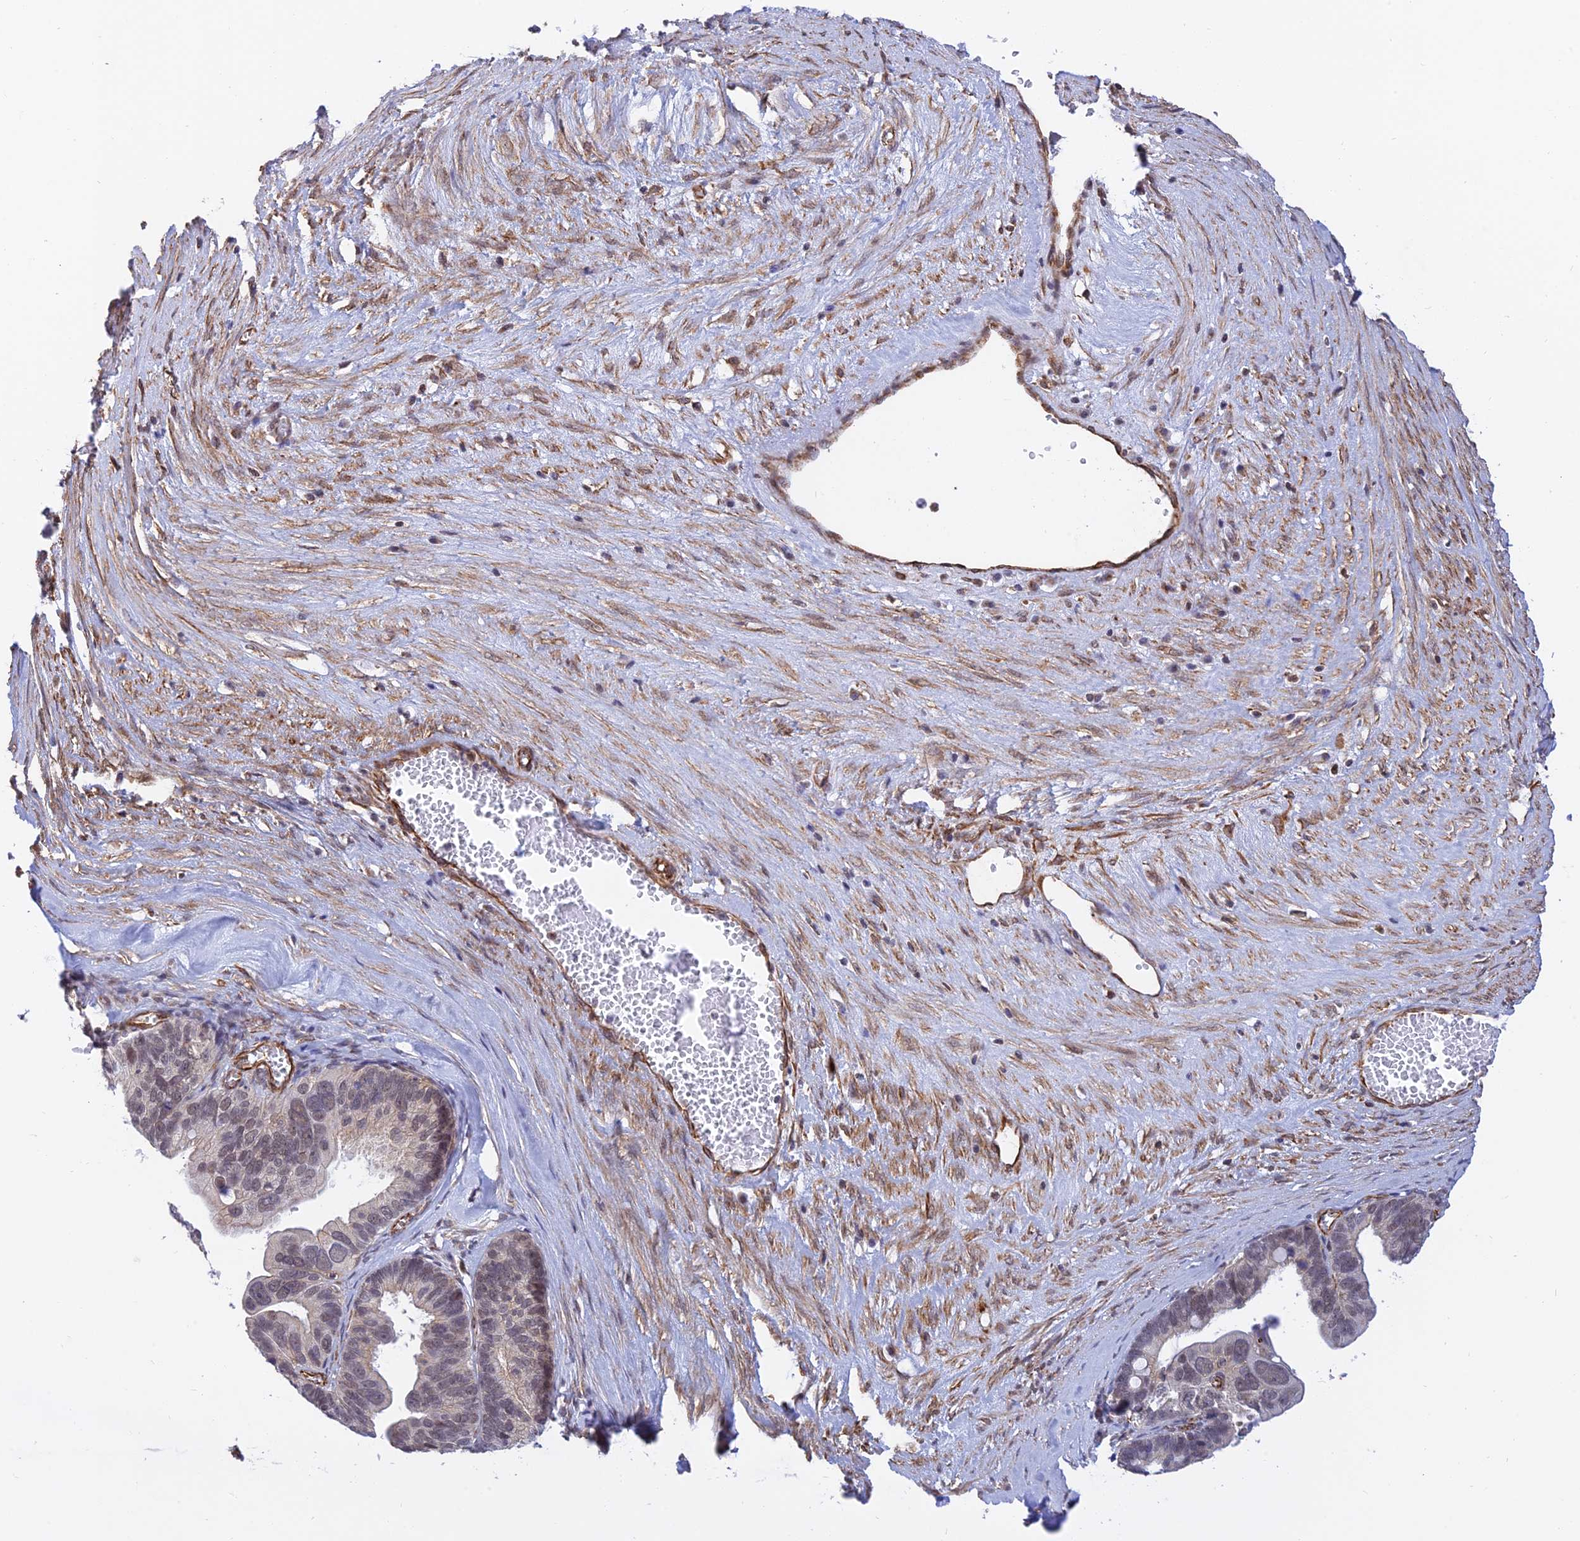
{"staining": {"intensity": "weak", "quantity": "<25%", "location": "nuclear"}, "tissue": "ovarian cancer", "cell_type": "Tumor cells", "image_type": "cancer", "snomed": [{"axis": "morphology", "description": "Cystadenocarcinoma, serous, NOS"}, {"axis": "topography", "description": "Ovary"}], "caption": "This is an IHC micrograph of ovarian cancer. There is no staining in tumor cells.", "gene": "PAGR1", "patient": {"sex": "female", "age": 56}}